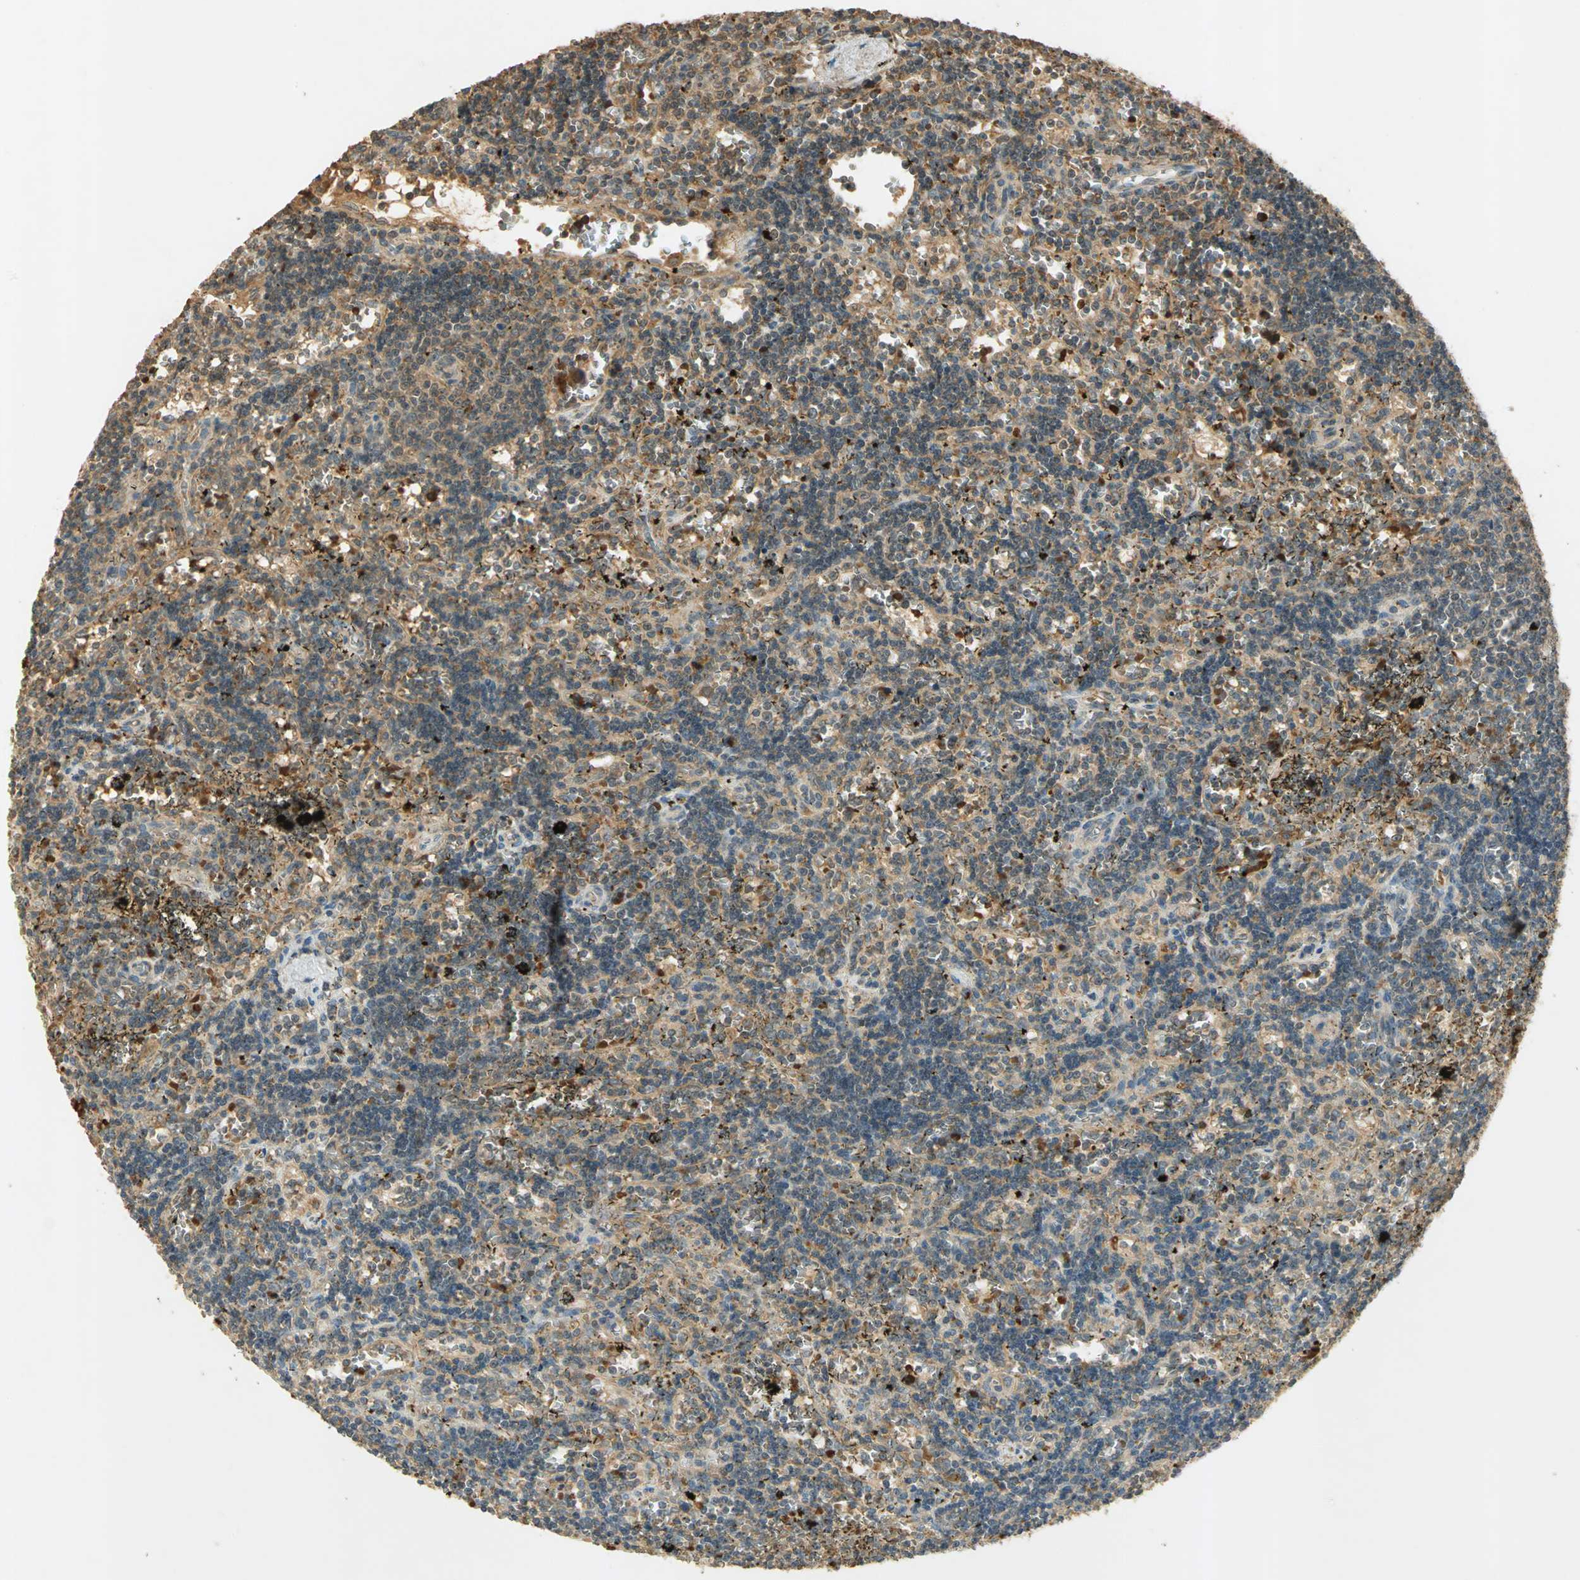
{"staining": {"intensity": "moderate", "quantity": ">75%", "location": "cytoplasmic/membranous"}, "tissue": "lymphoma", "cell_type": "Tumor cells", "image_type": "cancer", "snomed": [{"axis": "morphology", "description": "Malignant lymphoma, non-Hodgkin's type, Low grade"}, {"axis": "topography", "description": "Spleen"}], "caption": "Protein expression analysis of lymphoma reveals moderate cytoplasmic/membranous staining in about >75% of tumor cells.", "gene": "KEAP1", "patient": {"sex": "male", "age": 60}}